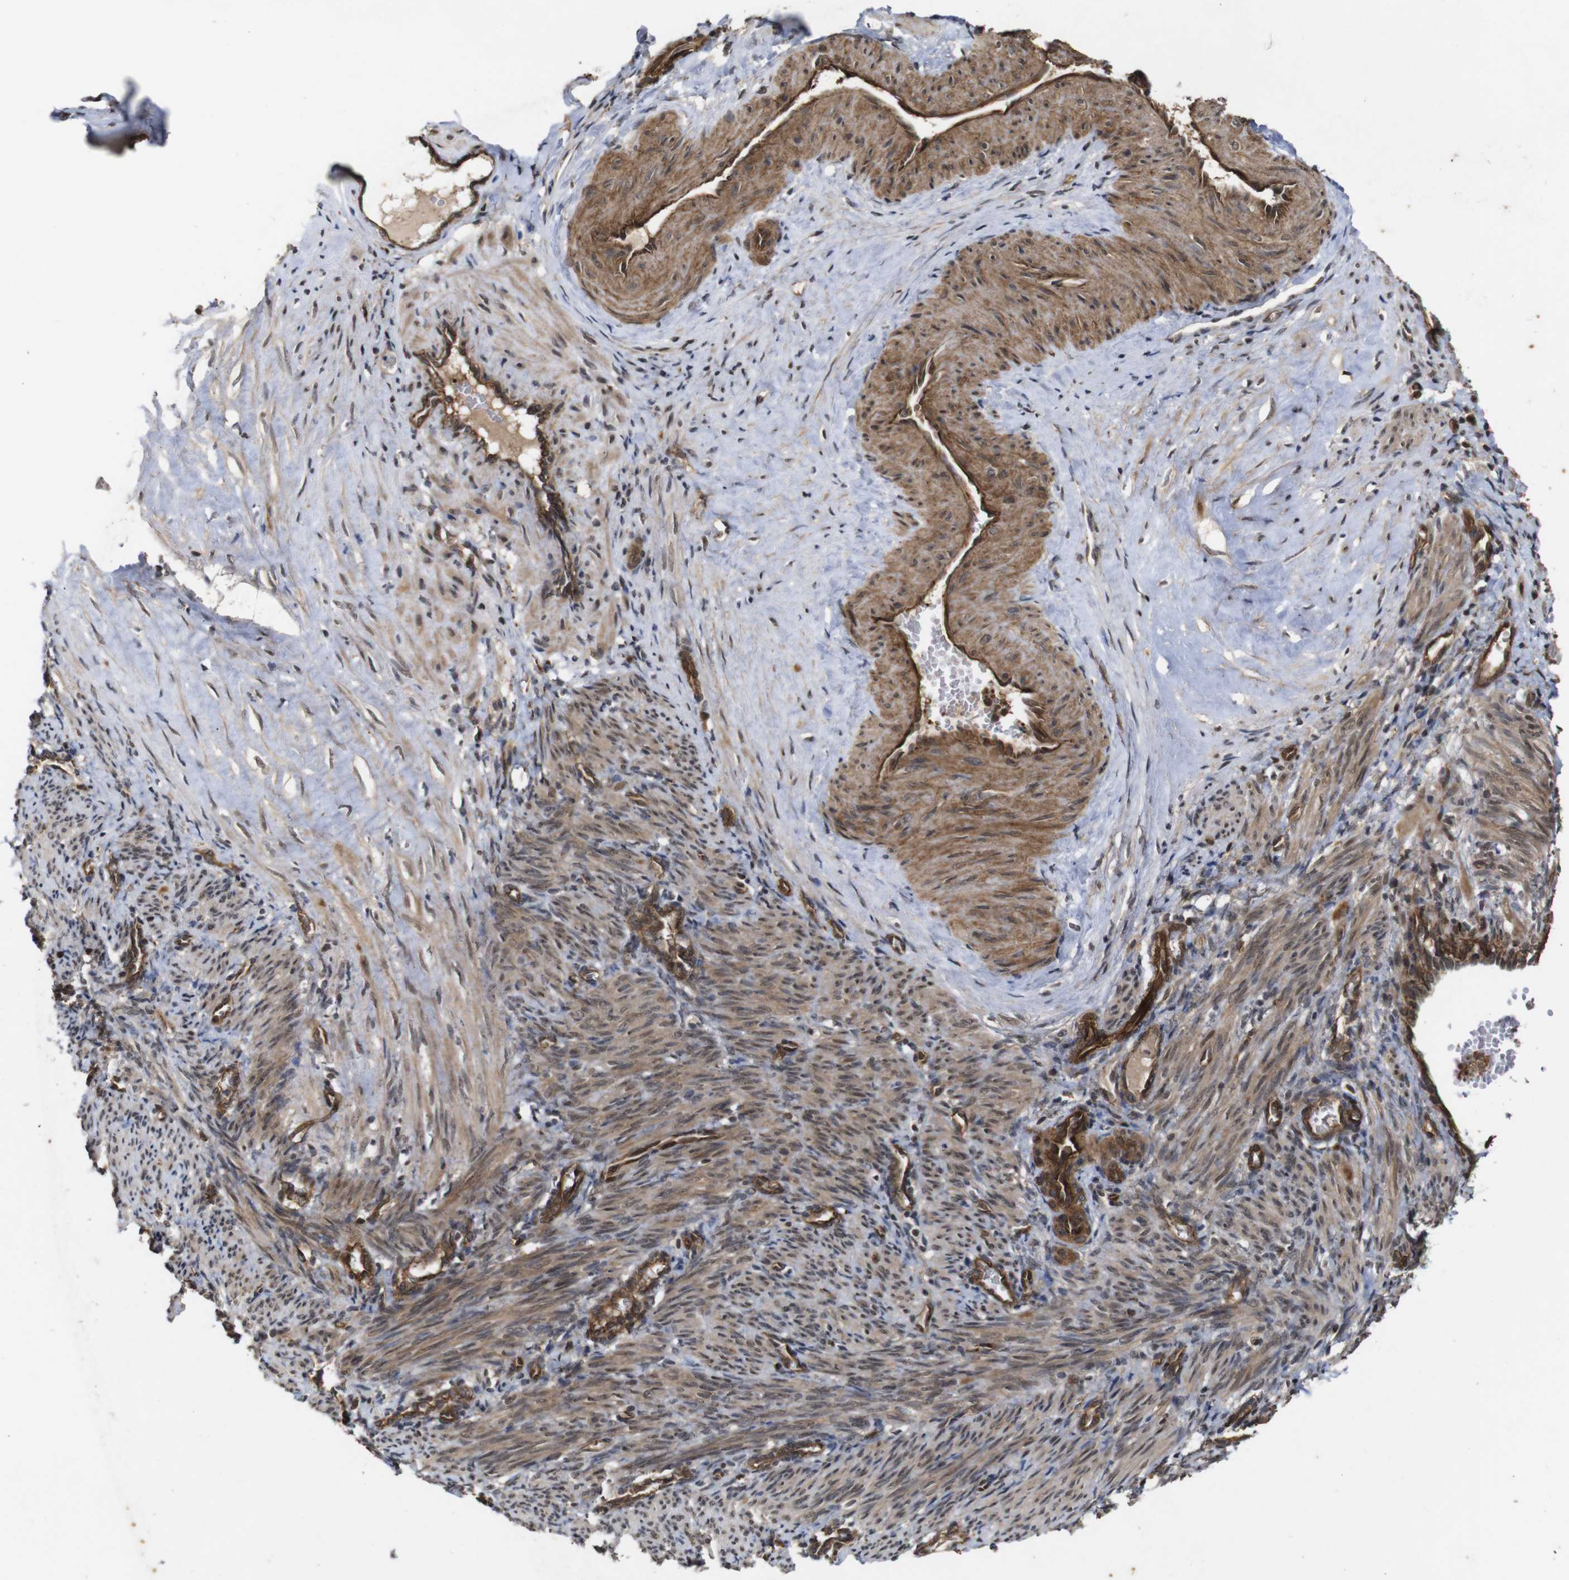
{"staining": {"intensity": "moderate", "quantity": ">75%", "location": "cytoplasmic/membranous,nuclear"}, "tissue": "smooth muscle", "cell_type": "Smooth muscle cells", "image_type": "normal", "snomed": [{"axis": "morphology", "description": "Normal tissue, NOS"}, {"axis": "topography", "description": "Endometrium"}], "caption": "The immunohistochemical stain labels moderate cytoplasmic/membranous,nuclear expression in smooth muscle cells of benign smooth muscle. (Brightfield microscopy of DAB IHC at high magnification).", "gene": "NANOS1", "patient": {"sex": "female", "age": 33}}